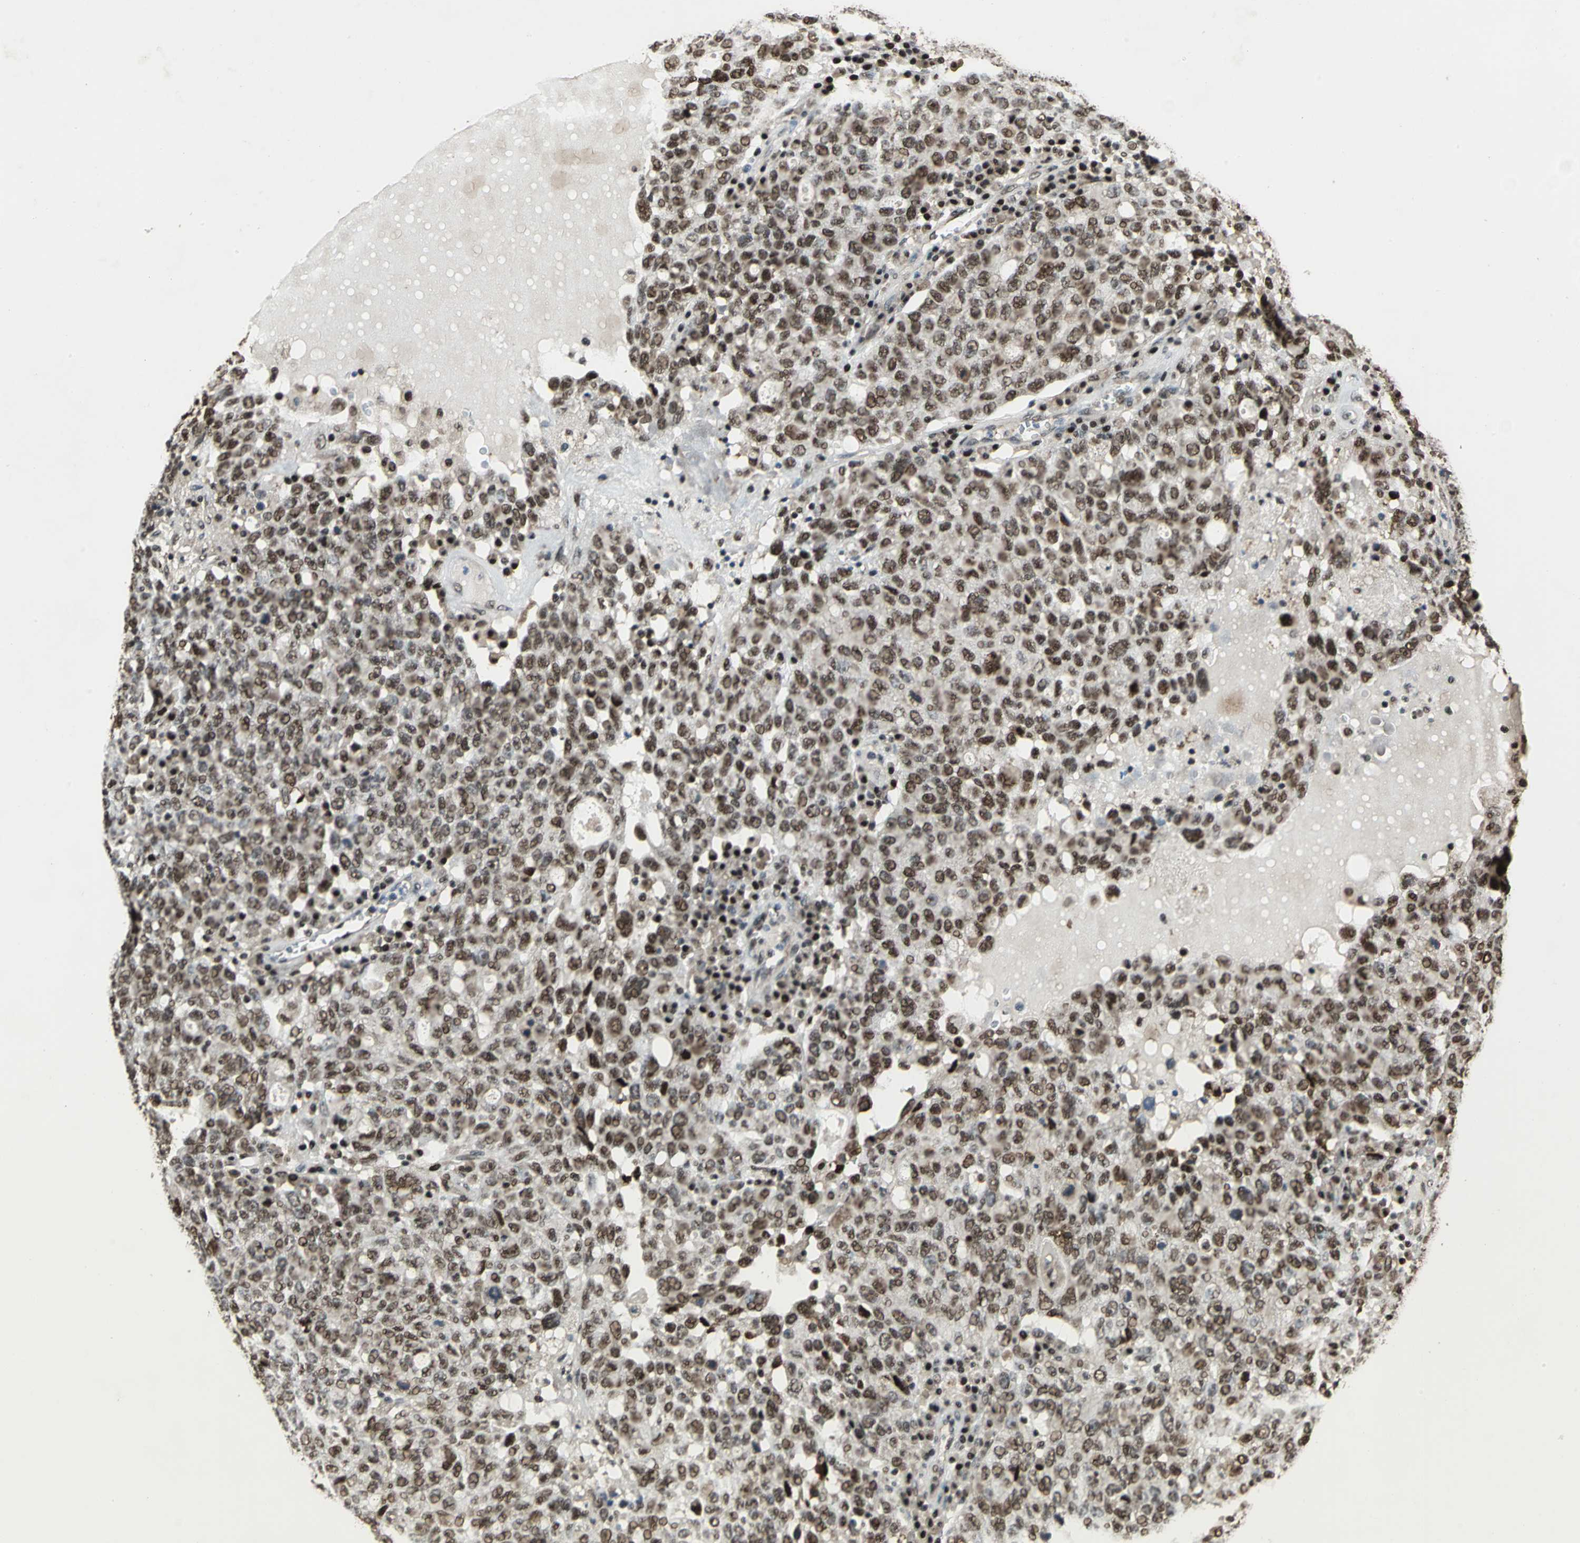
{"staining": {"intensity": "moderate", "quantity": ">75%", "location": "nuclear"}, "tissue": "ovarian cancer", "cell_type": "Tumor cells", "image_type": "cancer", "snomed": [{"axis": "morphology", "description": "Carcinoma, endometroid"}, {"axis": "topography", "description": "Ovary"}], "caption": "Brown immunohistochemical staining in ovarian endometroid carcinoma demonstrates moderate nuclear positivity in about >75% of tumor cells. (DAB = brown stain, brightfield microscopy at high magnification).", "gene": "MIS18BP1", "patient": {"sex": "female", "age": 62}}